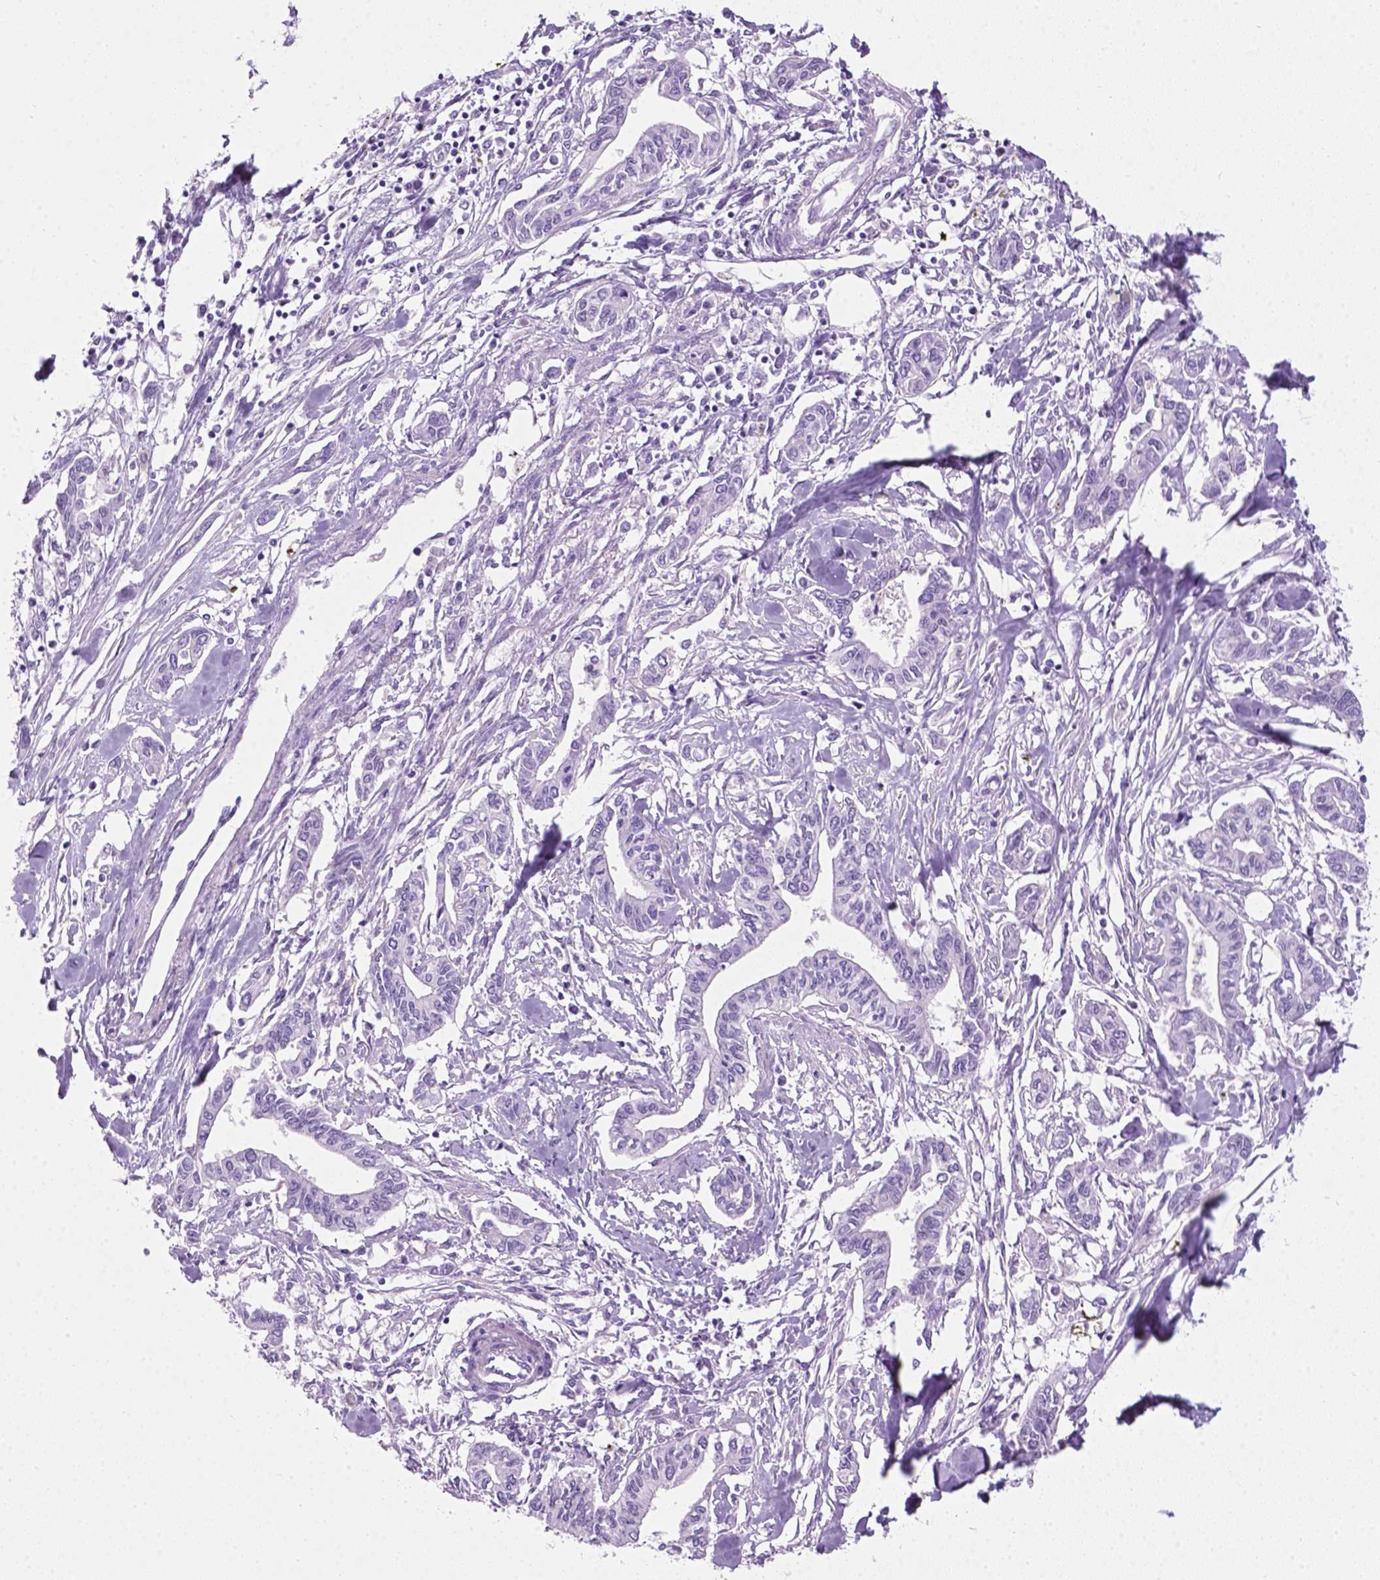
{"staining": {"intensity": "negative", "quantity": "none", "location": "none"}, "tissue": "pancreatic cancer", "cell_type": "Tumor cells", "image_type": "cancer", "snomed": [{"axis": "morphology", "description": "Adenocarcinoma, NOS"}, {"axis": "topography", "description": "Pancreas"}], "caption": "Tumor cells show no significant protein positivity in adenocarcinoma (pancreatic).", "gene": "LELP1", "patient": {"sex": "male", "age": 60}}